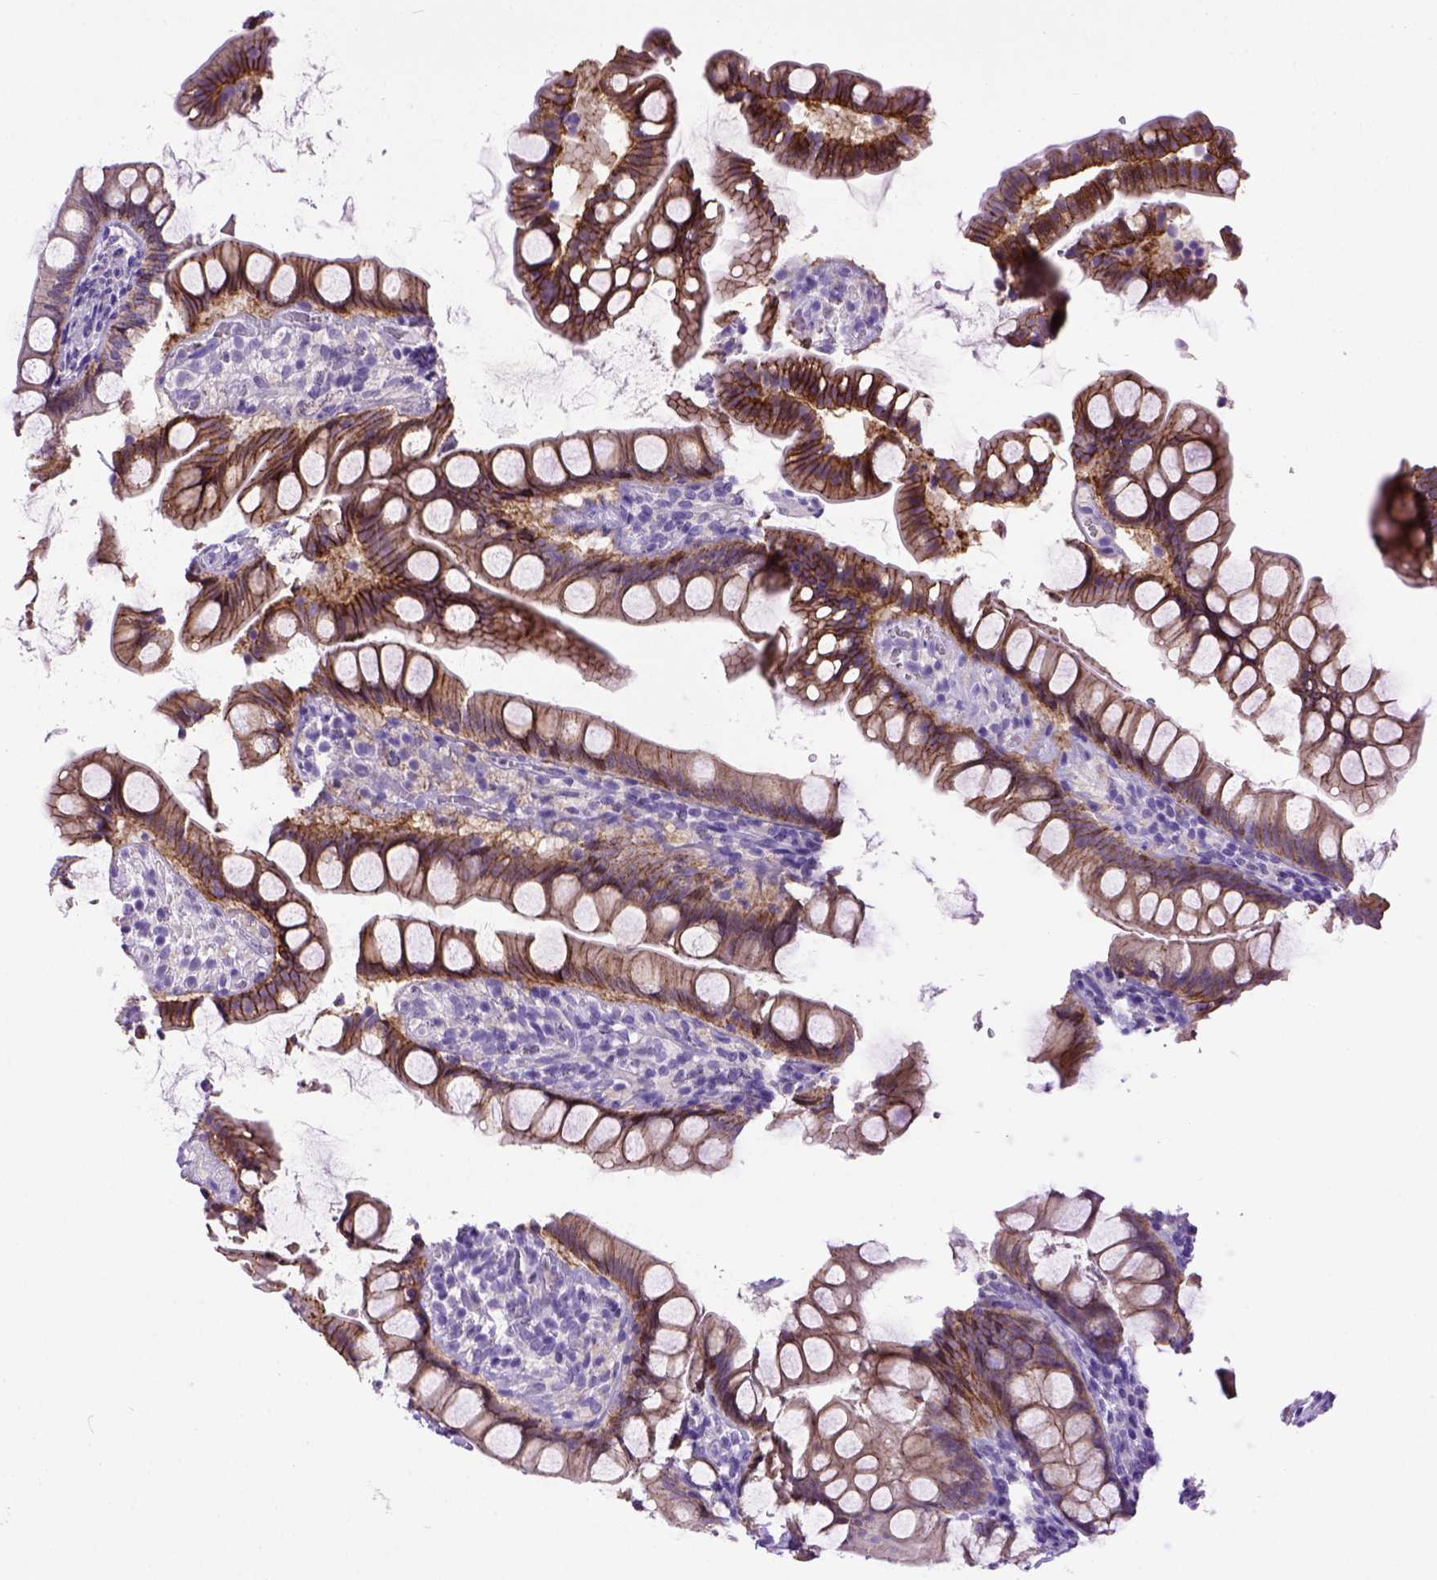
{"staining": {"intensity": "moderate", "quantity": ">75%", "location": "cytoplasmic/membranous"}, "tissue": "small intestine", "cell_type": "Glandular cells", "image_type": "normal", "snomed": [{"axis": "morphology", "description": "Normal tissue, NOS"}, {"axis": "topography", "description": "Small intestine"}], "caption": "Small intestine stained with immunohistochemistry exhibits moderate cytoplasmic/membranous expression in approximately >75% of glandular cells.", "gene": "CDH1", "patient": {"sex": "male", "age": 70}}